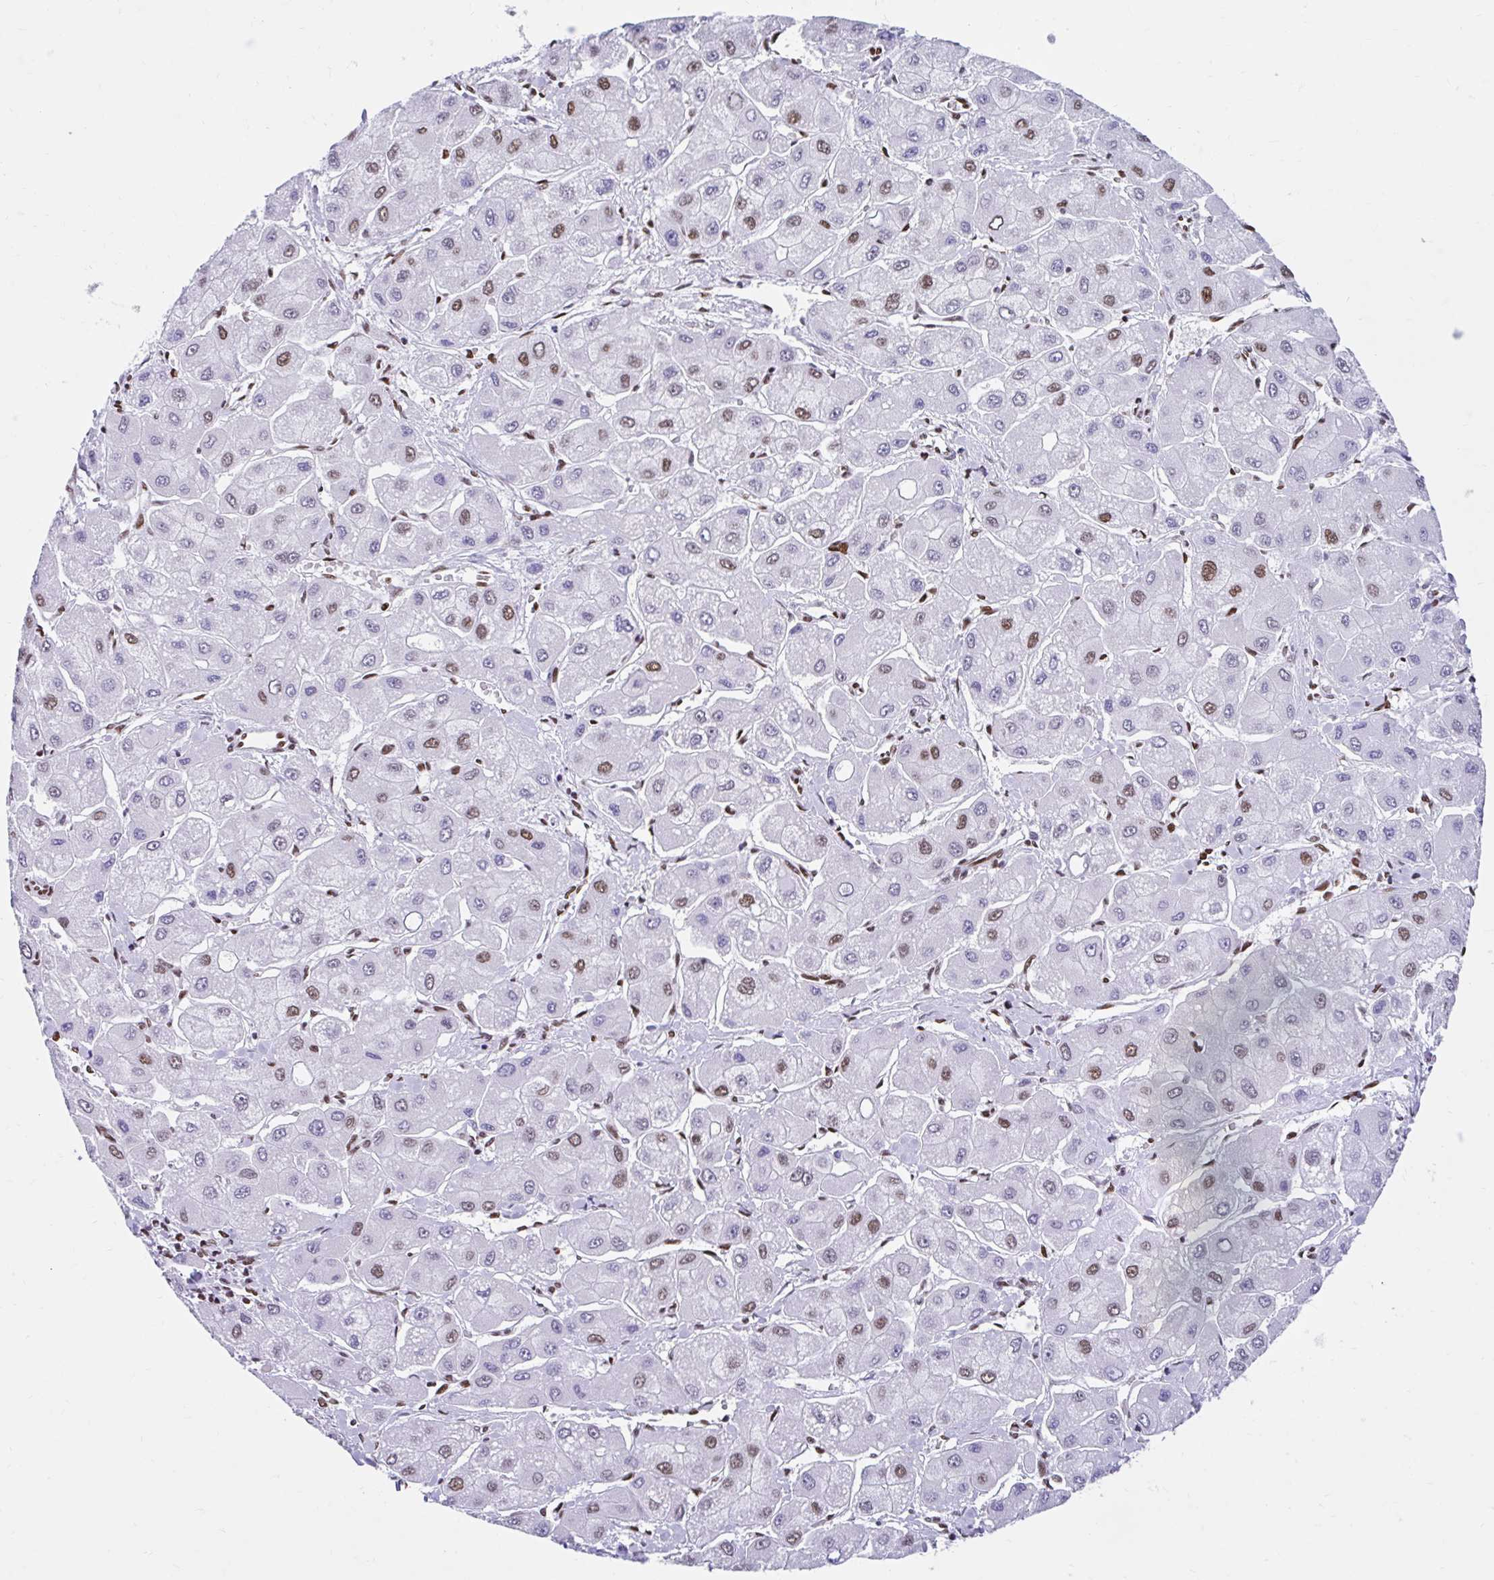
{"staining": {"intensity": "moderate", "quantity": "<25%", "location": "nuclear"}, "tissue": "liver cancer", "cell_type": "Tumor cells", "image_type": "cancer", "snomed": [{"axis": "morphology", "description": "Carcinoma, Hepatocellular, NOS"}, {"axis": "topography", "description": "Liver"}], "caption": "Protein staining displays moderate nuclear staining in approximately <25% of tumor cells in liver hepatocellular carcinoma.", "gene": "KHDRBS1", "patient": {"sex": "male", "age": 40}}